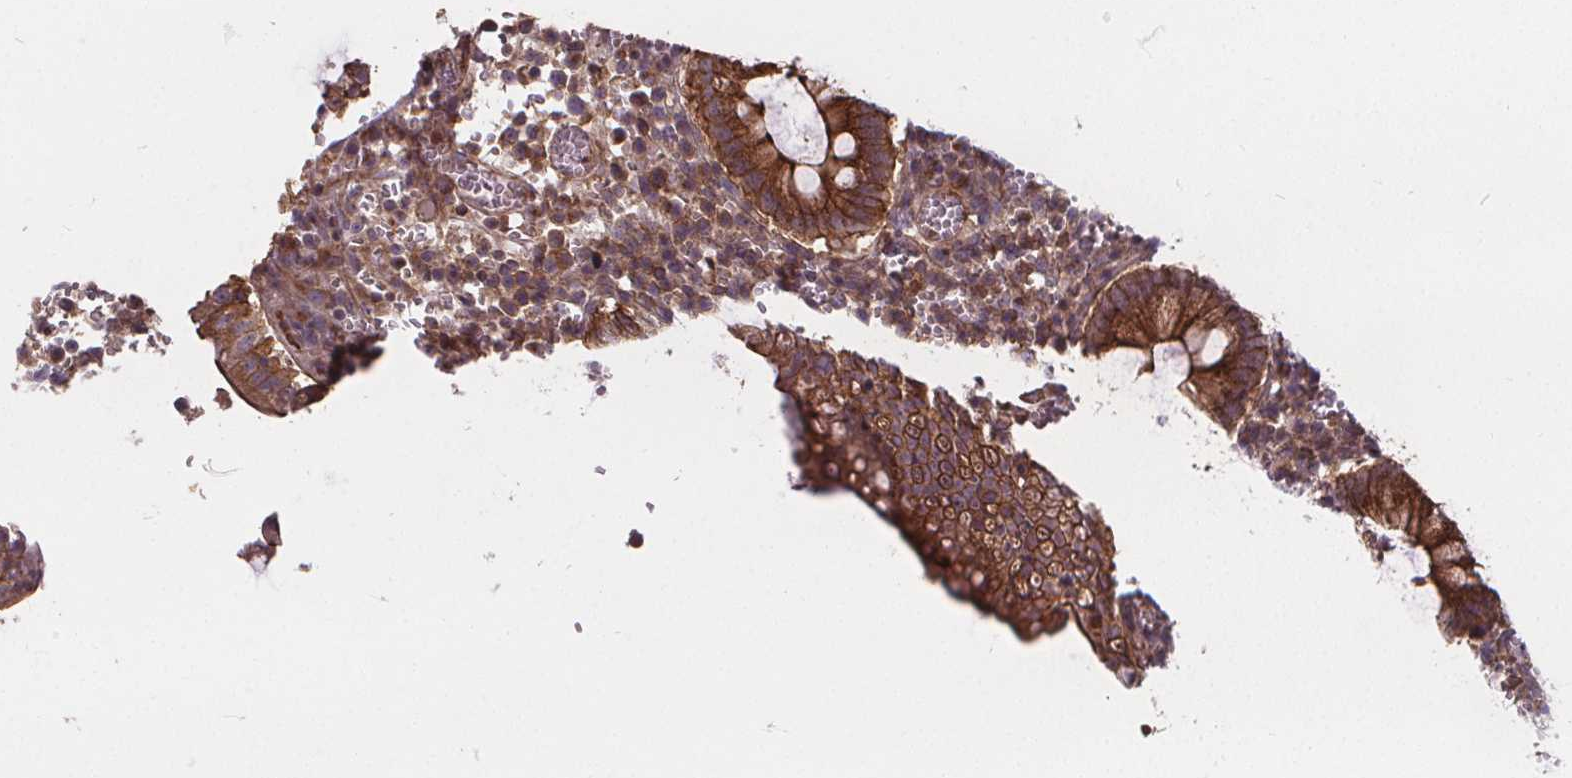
{"staining": {"intensity": "strong", "quantity": ">75%", "location": "cytoplasmic/membranous"}, "tissue": "colorectal cancer", "cell_type": "Tumor cells", "image_type": "cancer", "snomed": [{"axis": "morphology", "description": "Normal tissue, NOS"}, {"axis": "morphology", "description": "Adenocarcinoma, NOS"}, {"axis": "topography", "description": "Colon"}], "caption": "Immunohistochemical staining of adenocarcinoma (colorectal) demonstrates high levels of strong cytoplasmic/membranous protein positivity in about >75% of tumor cells.", "gene": "CLINT1", "patient": {"sex": "male", "age": 65}}